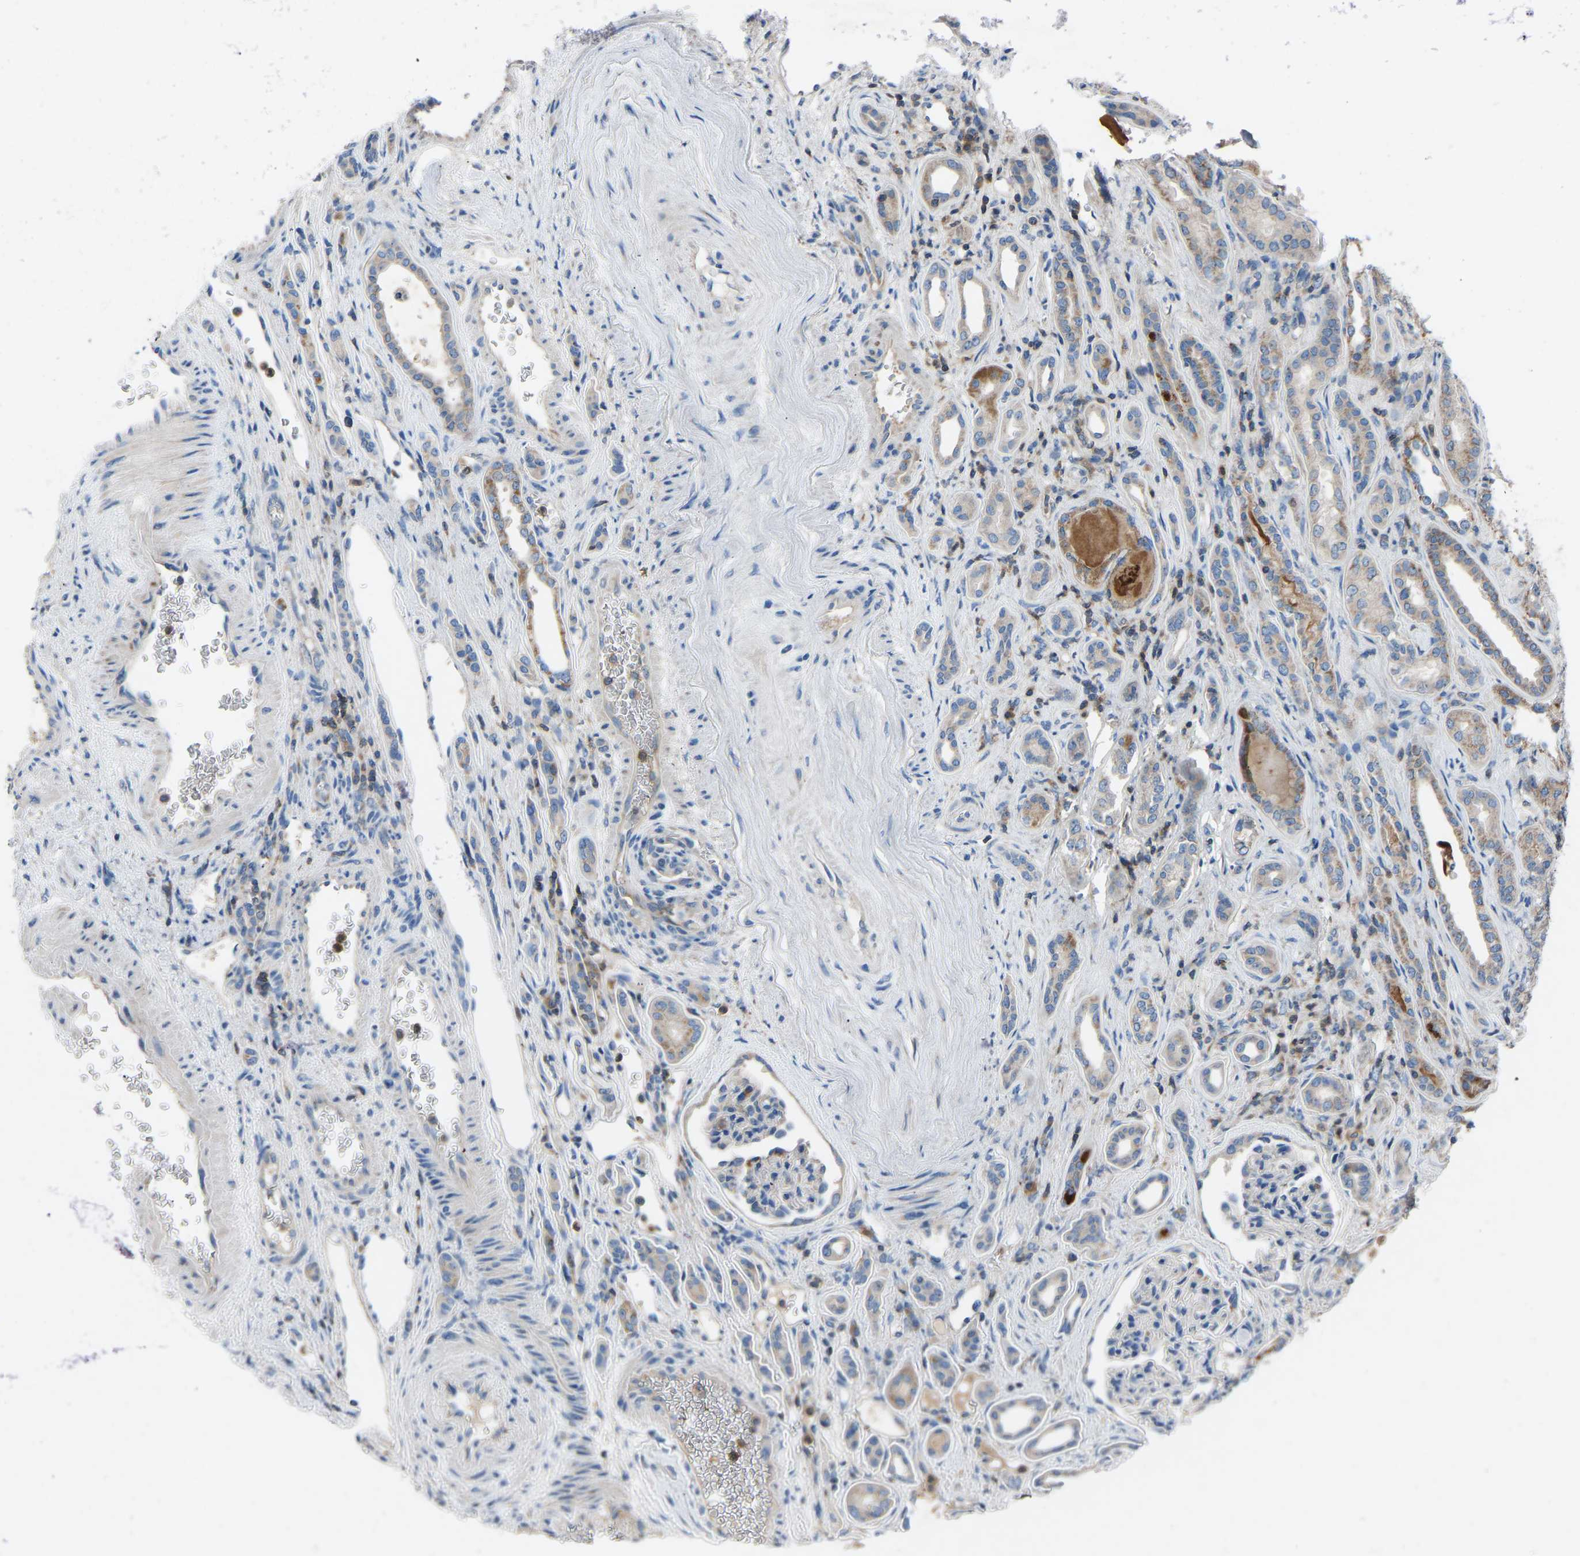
{"staining": {"intensity": "weak", "quantity": "<25%", "location": "cytoplasmic/membranous"}, "tissue": "renal cancer", "cell_type": "Tumor cells", "image_type": "cancer", "snomed": [{"axis": "morphology", "description": "Adenocarcinoma, NOS"}, {"axis": "topography", "description": "Kidney"}], "caption": "Immunohistochemistry (IHC) micrograph of neoplastic tissue: human renal cancer stained with DAB (3,3'-diaminobenzidine) demonstrates no significant protein staining in tumor cells. (DAB immunohistochemistry (IHC) with hematoxylin counter stain).", "gene": "GRK6", "patient": {"sex": "female", "age": 69}}